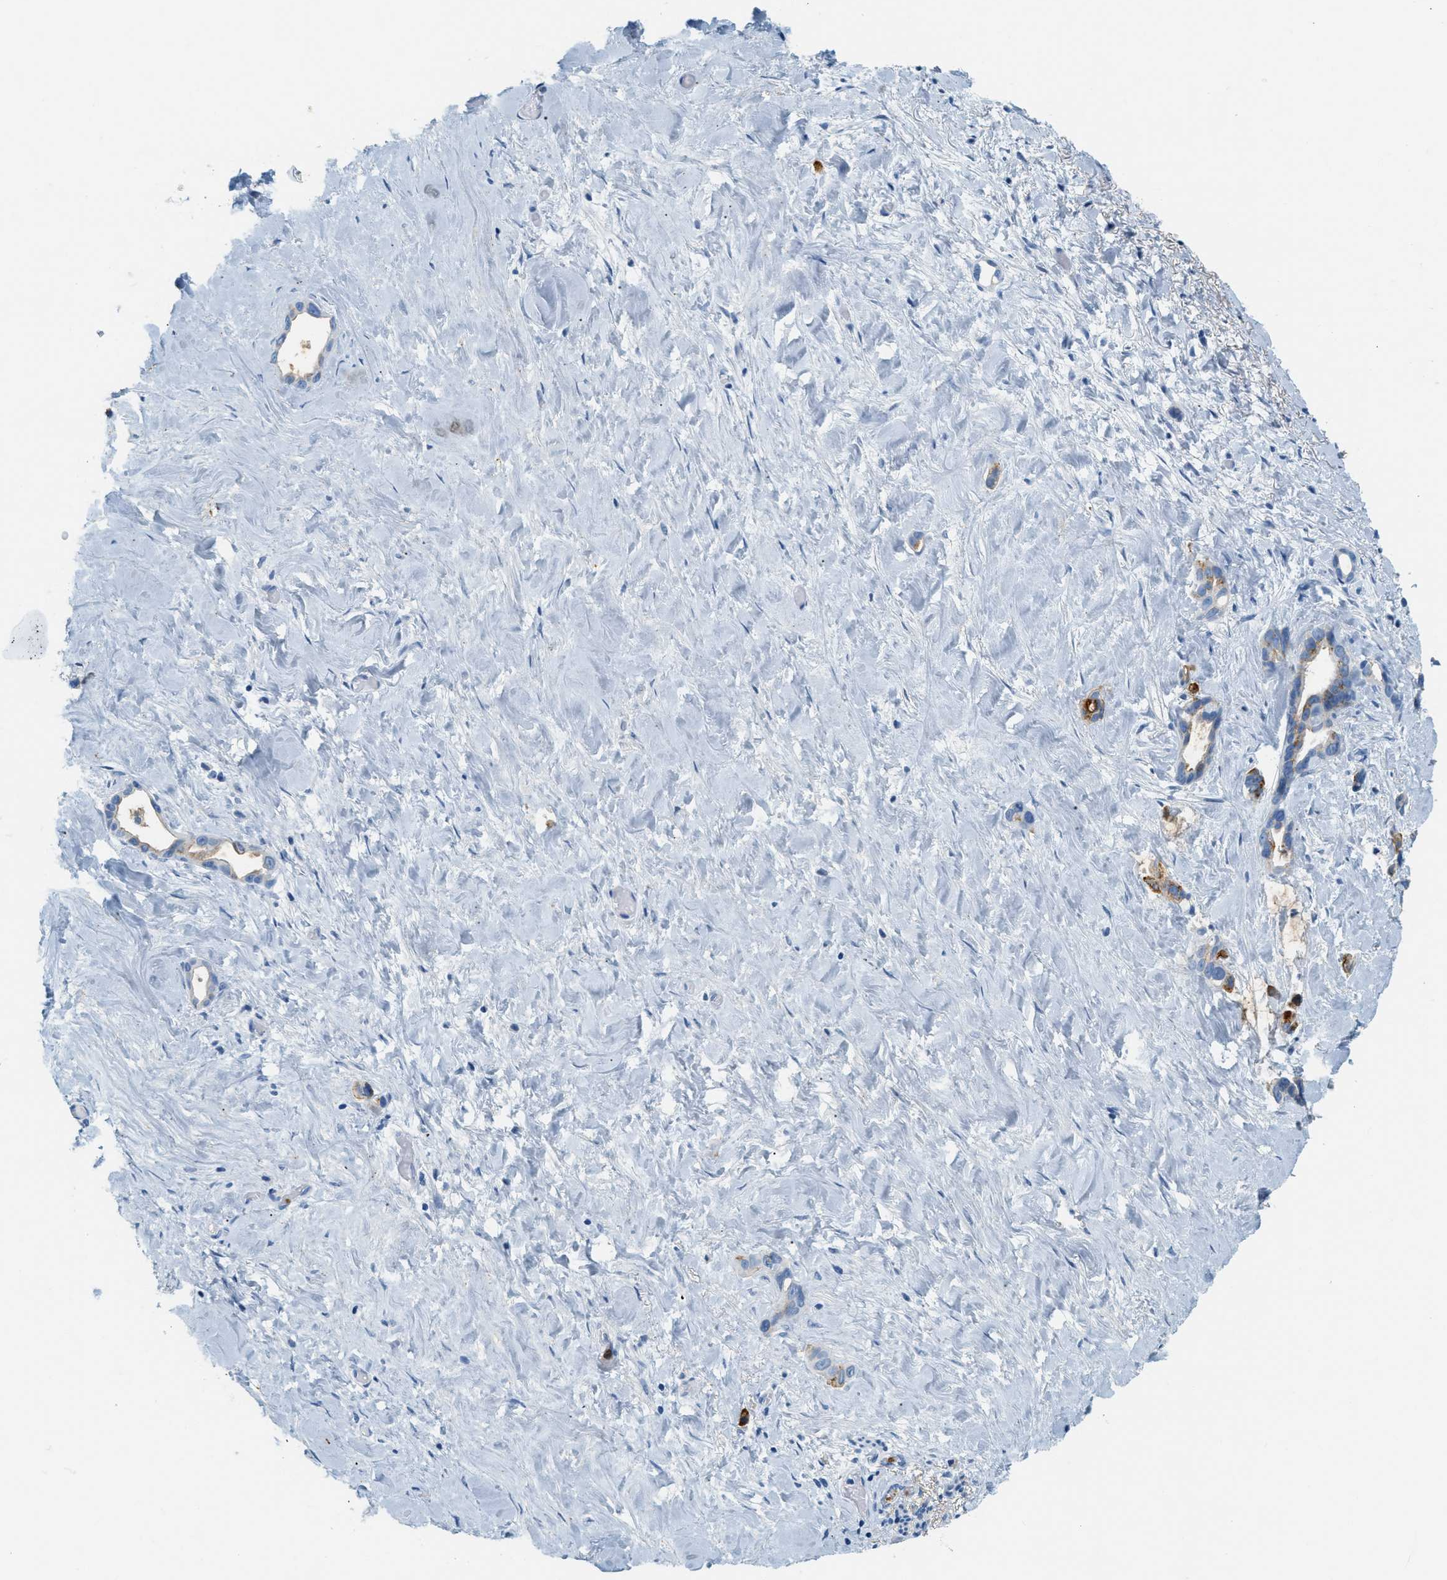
{"staining": {"intensity": "moderate", "quantity": "25%-75%", "location": "cytoplasmic/membranous"}, "tissue": "liver cancer", "cell_type": "Tumor cells", "image_type": "cancer", "snomed": [{"axis": "morphology", "description": "Cholangiocarcinoma"}, {"axis": "topography", "description": "Liver"}], "caption": "The histopathology image exhibits staining of liver cancer, revealing moderate cytoplasmic/membranous protein expression (brown color) within tumor cells. Using DAB (brown) and hematoxylin (blue) stains, captured at high magnification using brightfield microscopy.", "gene": "LCN2", "patient": {"sex": "female", "age": 65}}